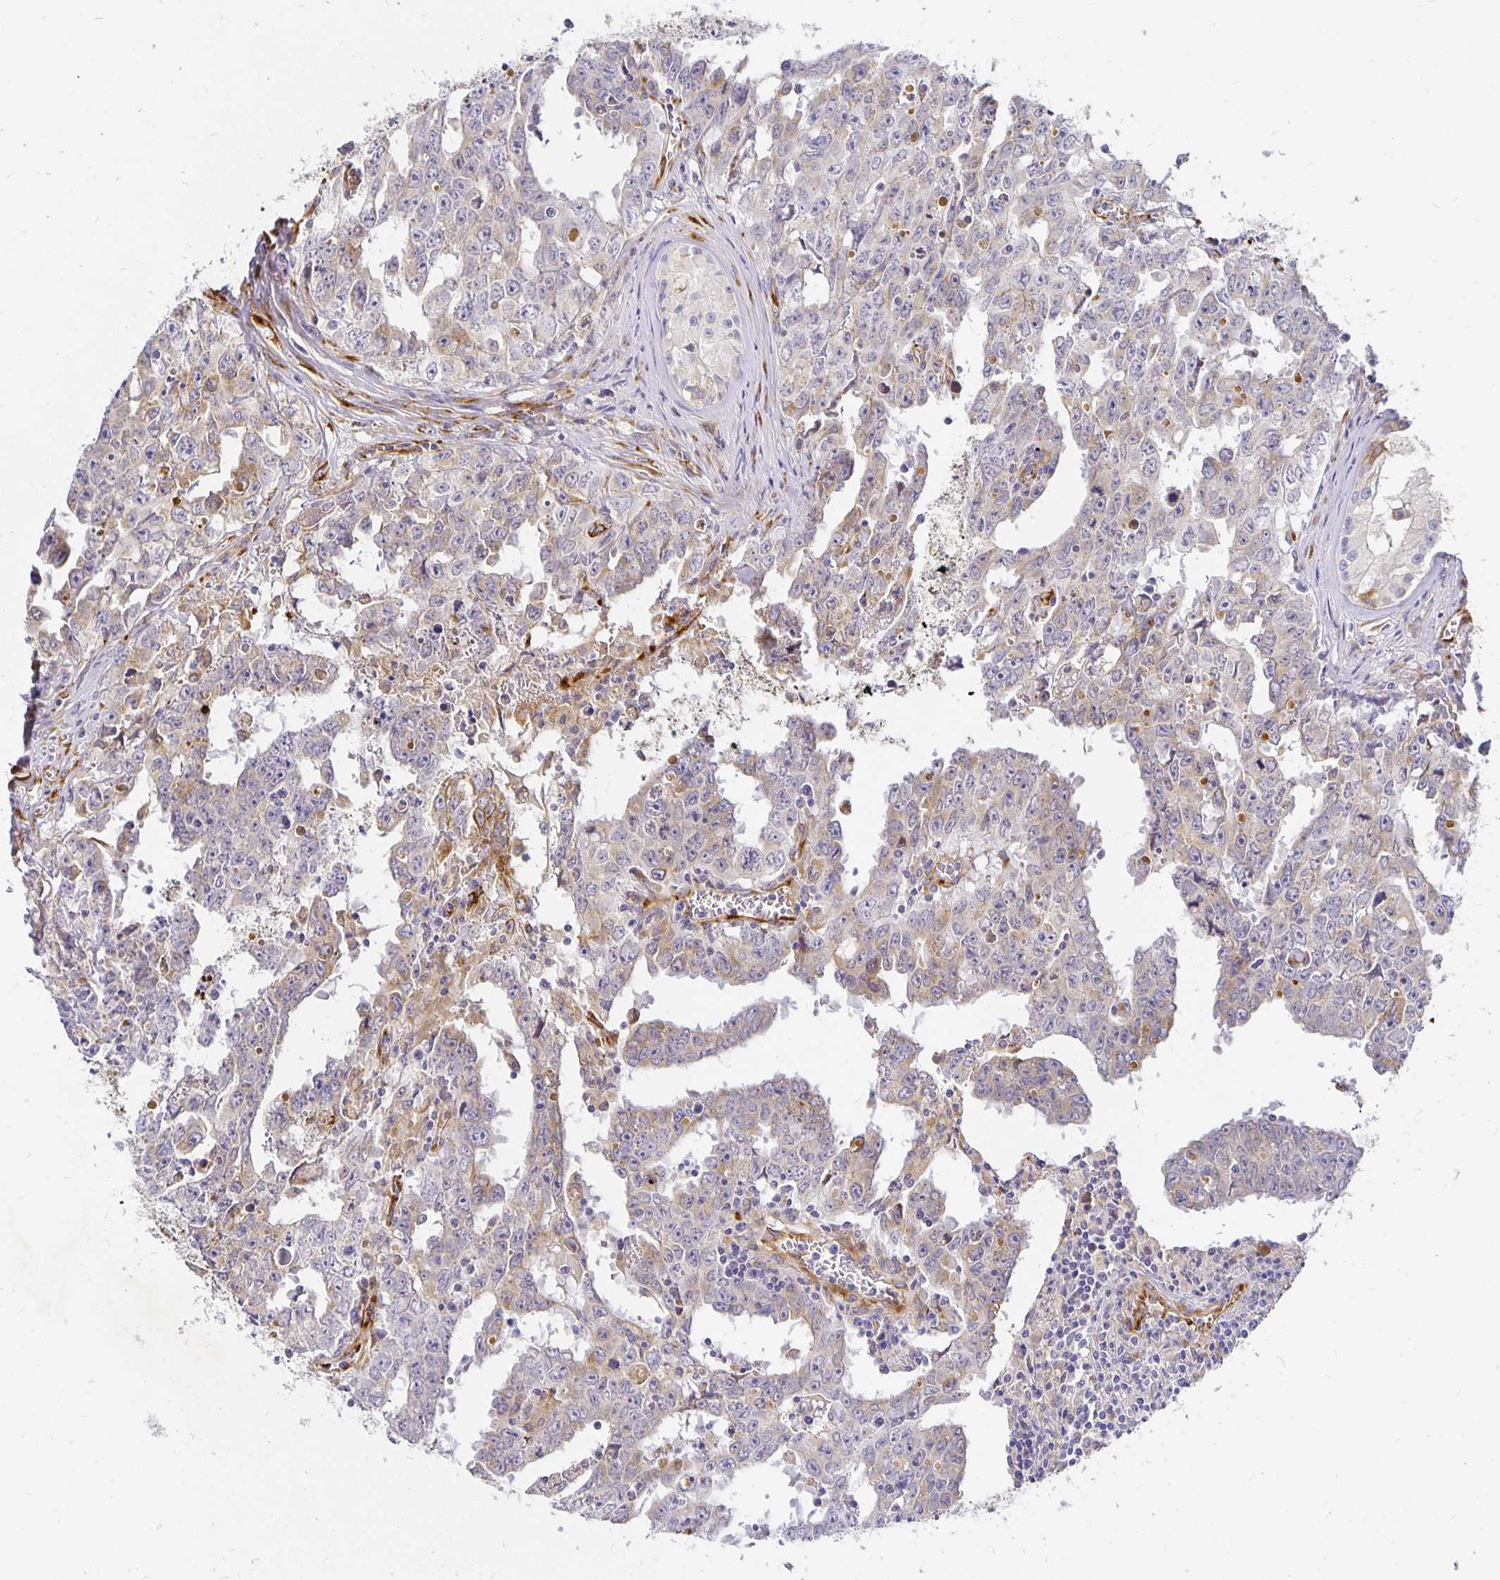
{"staining": {"intensity": "weak", "quantity": "<25%", "location": "cytoplasmic/membranous"}, "tissue": "testis cancer", "cell_type": "Tumor cells", "image_type": "cancer", "snomed": [{"axis": "morphology", "description": "Carcinoma, Embryonal, NOS"}, {"axis": "topography", "description": "Testis"}], "caption": "High power microscopy histopathology image of an IHC histopathology image of embryonal carcinoma (testis), revealing no significant positivity in tumor cells. (Stains: DAB (3,3'-diaminobenzidine) immunohistochemistry (IHC) with hematoxylin counter stain, Microscopy: brightfield microscopy at high magnification).", "gene": "PLOD1", "patient": {"sex": "male", "age": 22}}